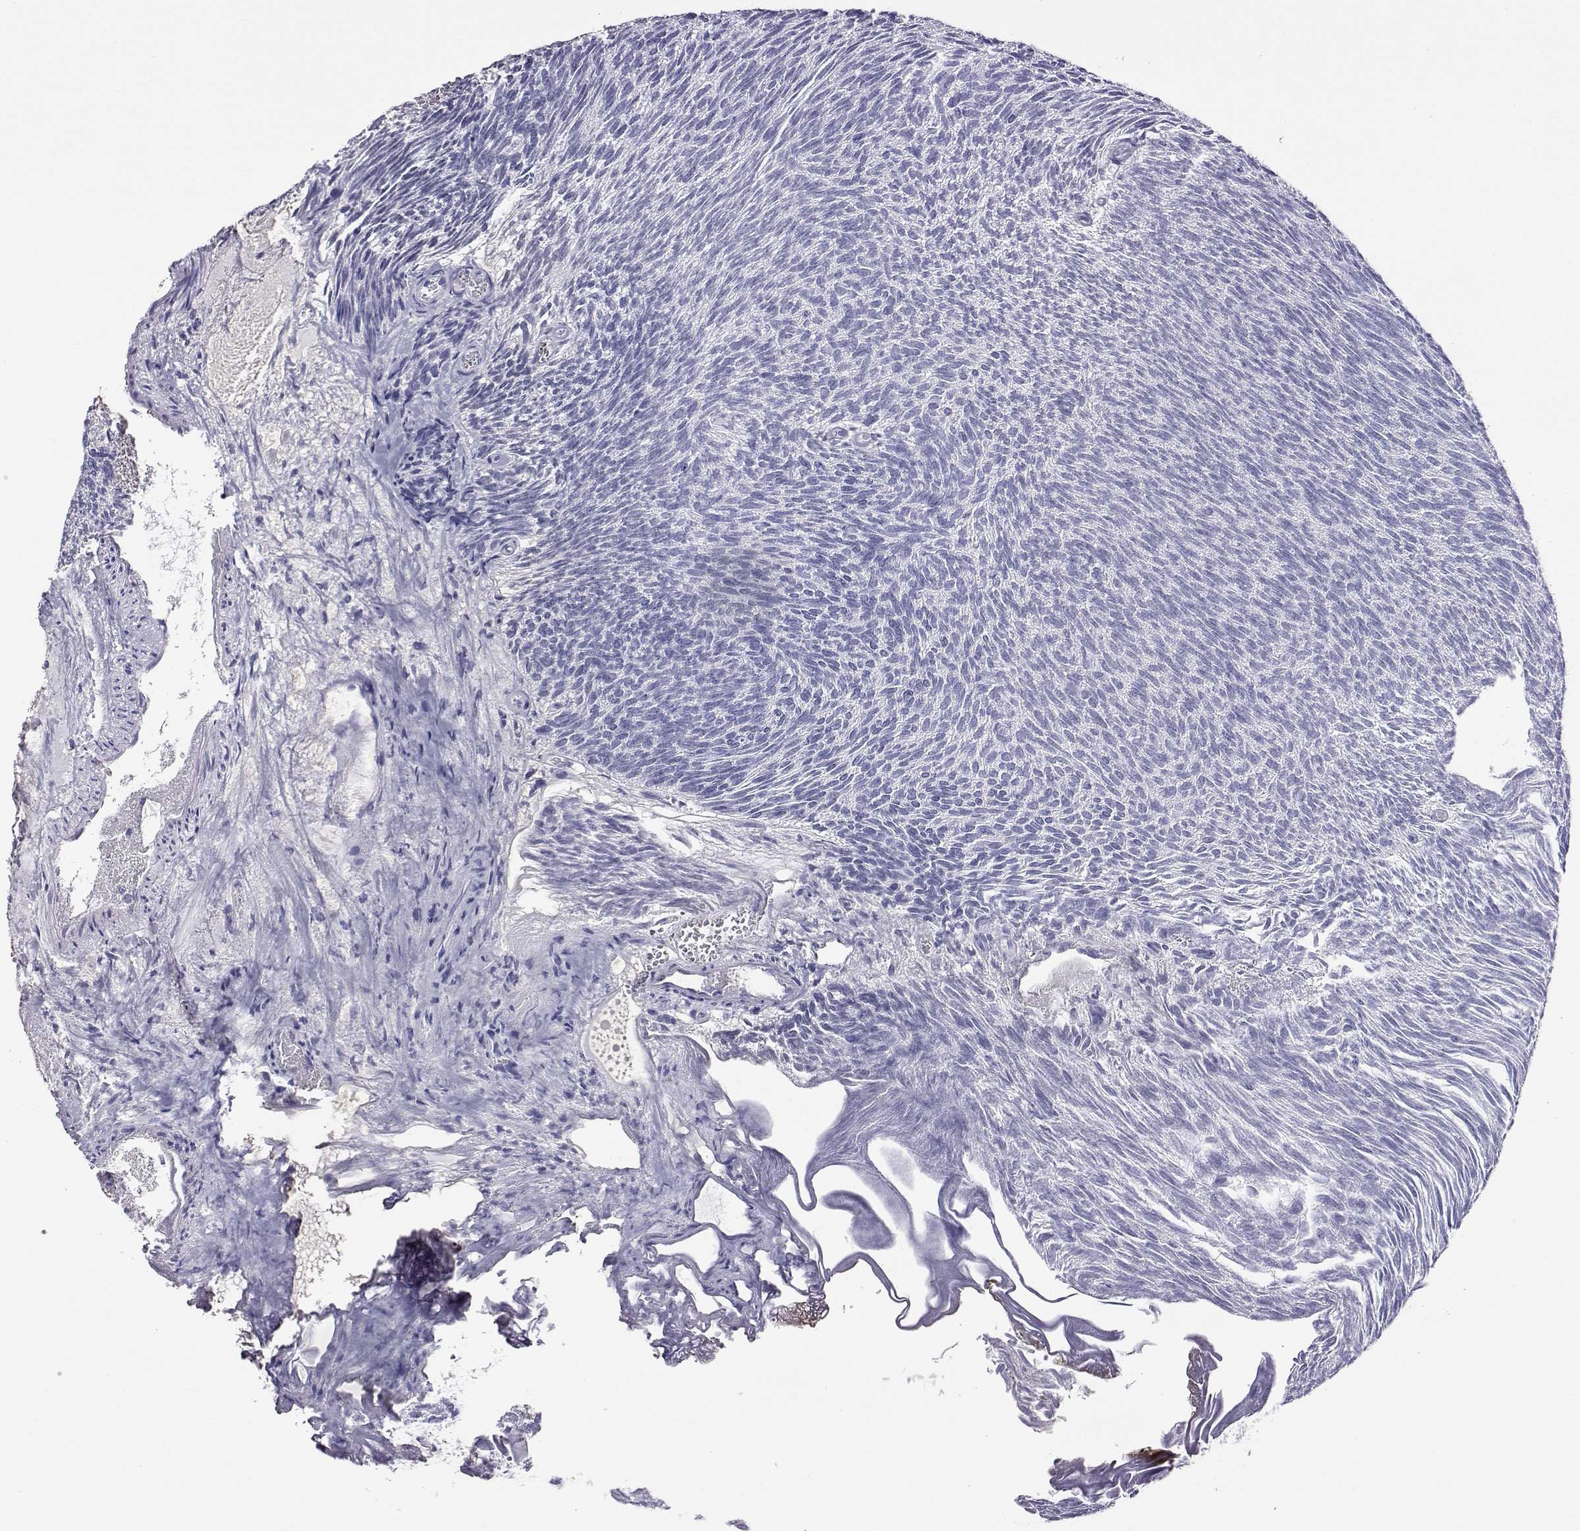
{"staining": {"intensity": "negative", "quantity": "none", "location": "none"}, "tissue": "urothelial cancer", "cell_type": "Tumor cells", "image_type": "cancer", "snomed": [{"axis": "morphology", "description": "Urothelial carcinoma, Low grade"}, {"axis": "topography", "description": "Urinary bladder"}], "caption": "There is no significant expression in tumor cells of urothelial cancer.", "gene": "AKR1B1", "patient": {"sex": "male", "age": 77}}